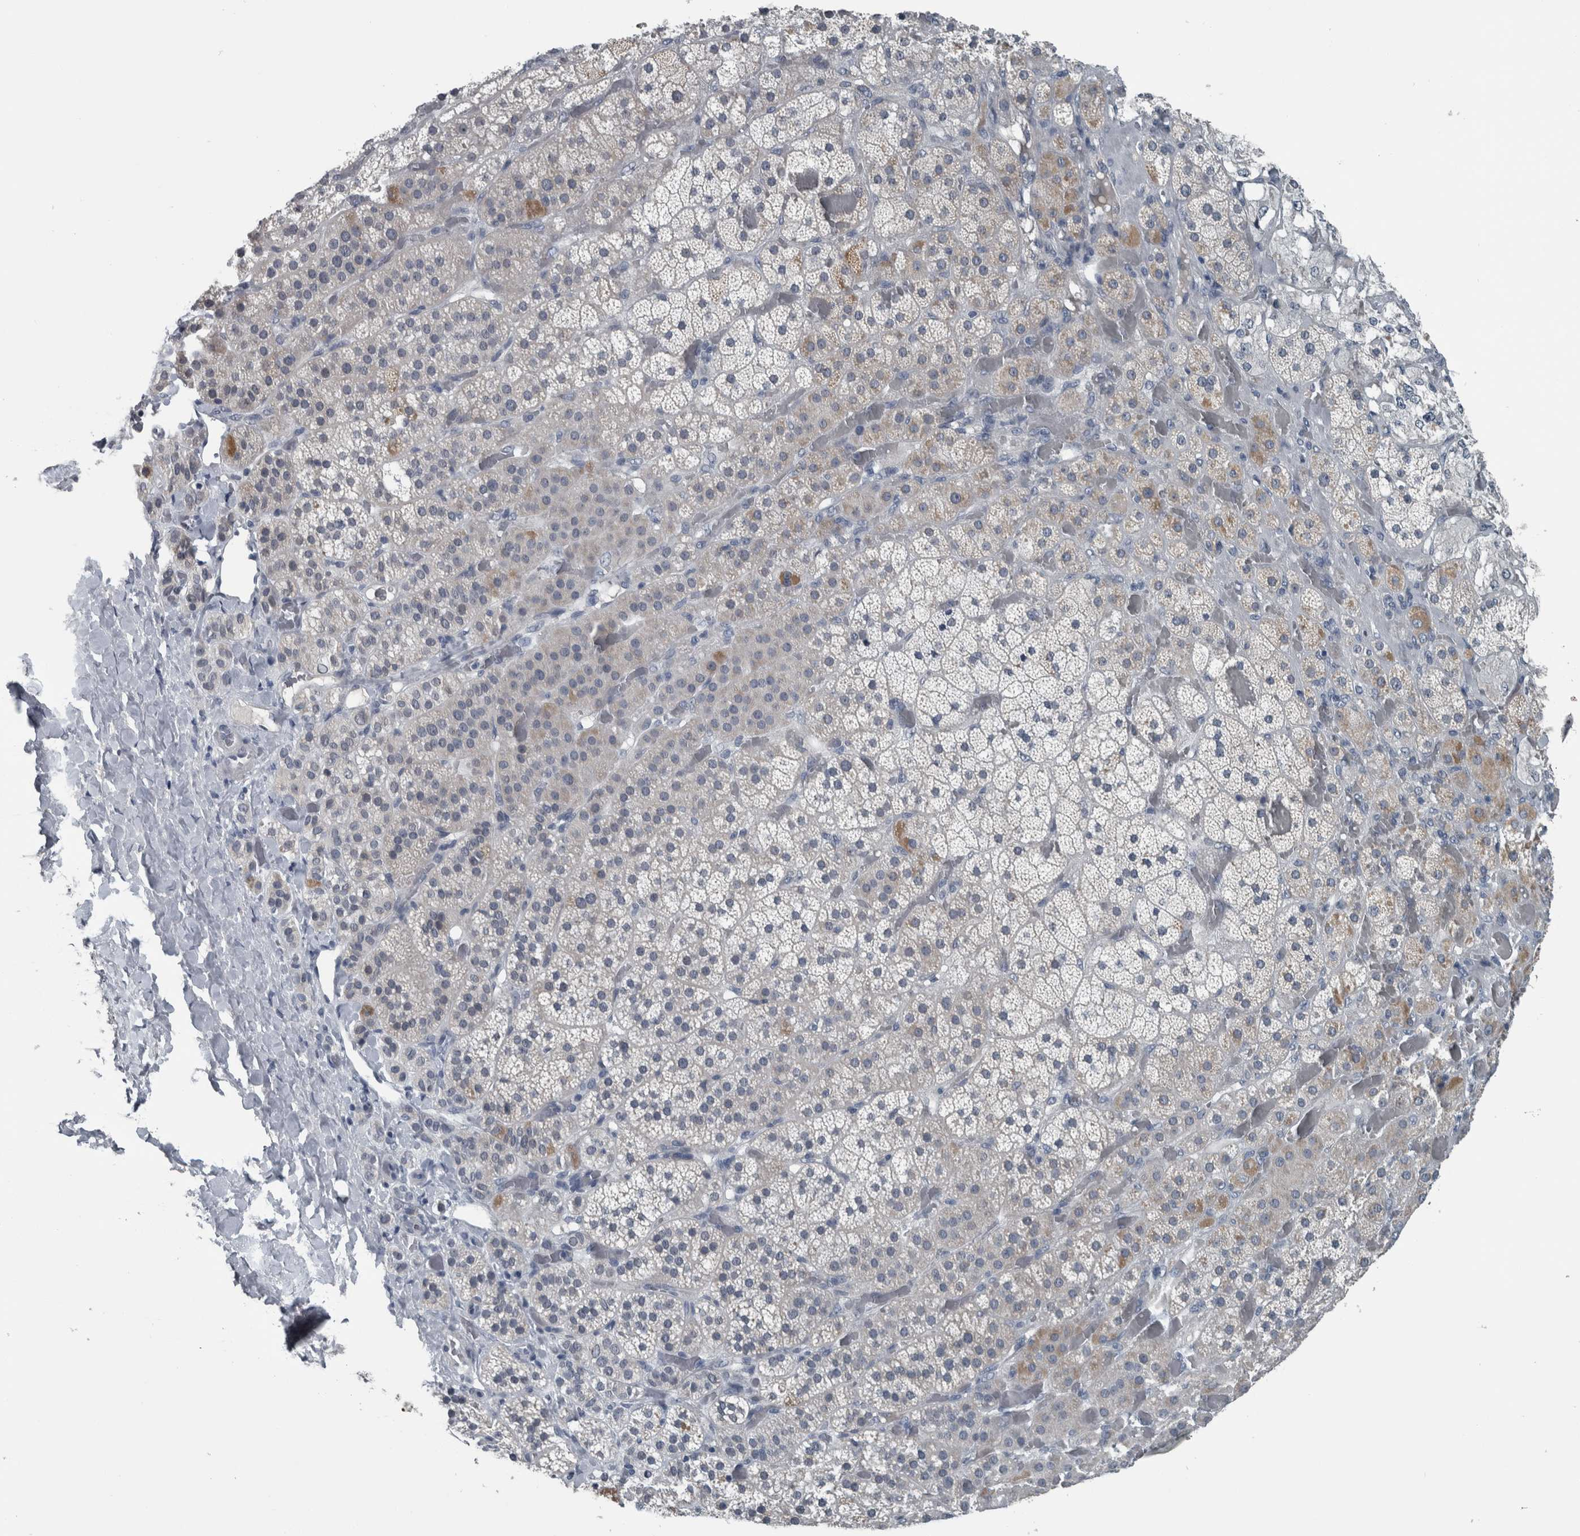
{"staining": {"intensity": "weak", "quantity": "<25%", "location": "cytoplasmic/membranous"}, "tissue": "adrenal gland", "cell_type": "Glandular cells", "image_type": "normal", "snomed": [{"axis": "morphology", "description": "Normal tissue, NOS"}, {"axis": "topography", "description": "Adrenal gland"}], "caption": "IHC of unremarkable human adrenal gland demonstrates no staining in glandular cells.", "gene": "KRT20", "patient": {"sex": "male", "age": 57}}